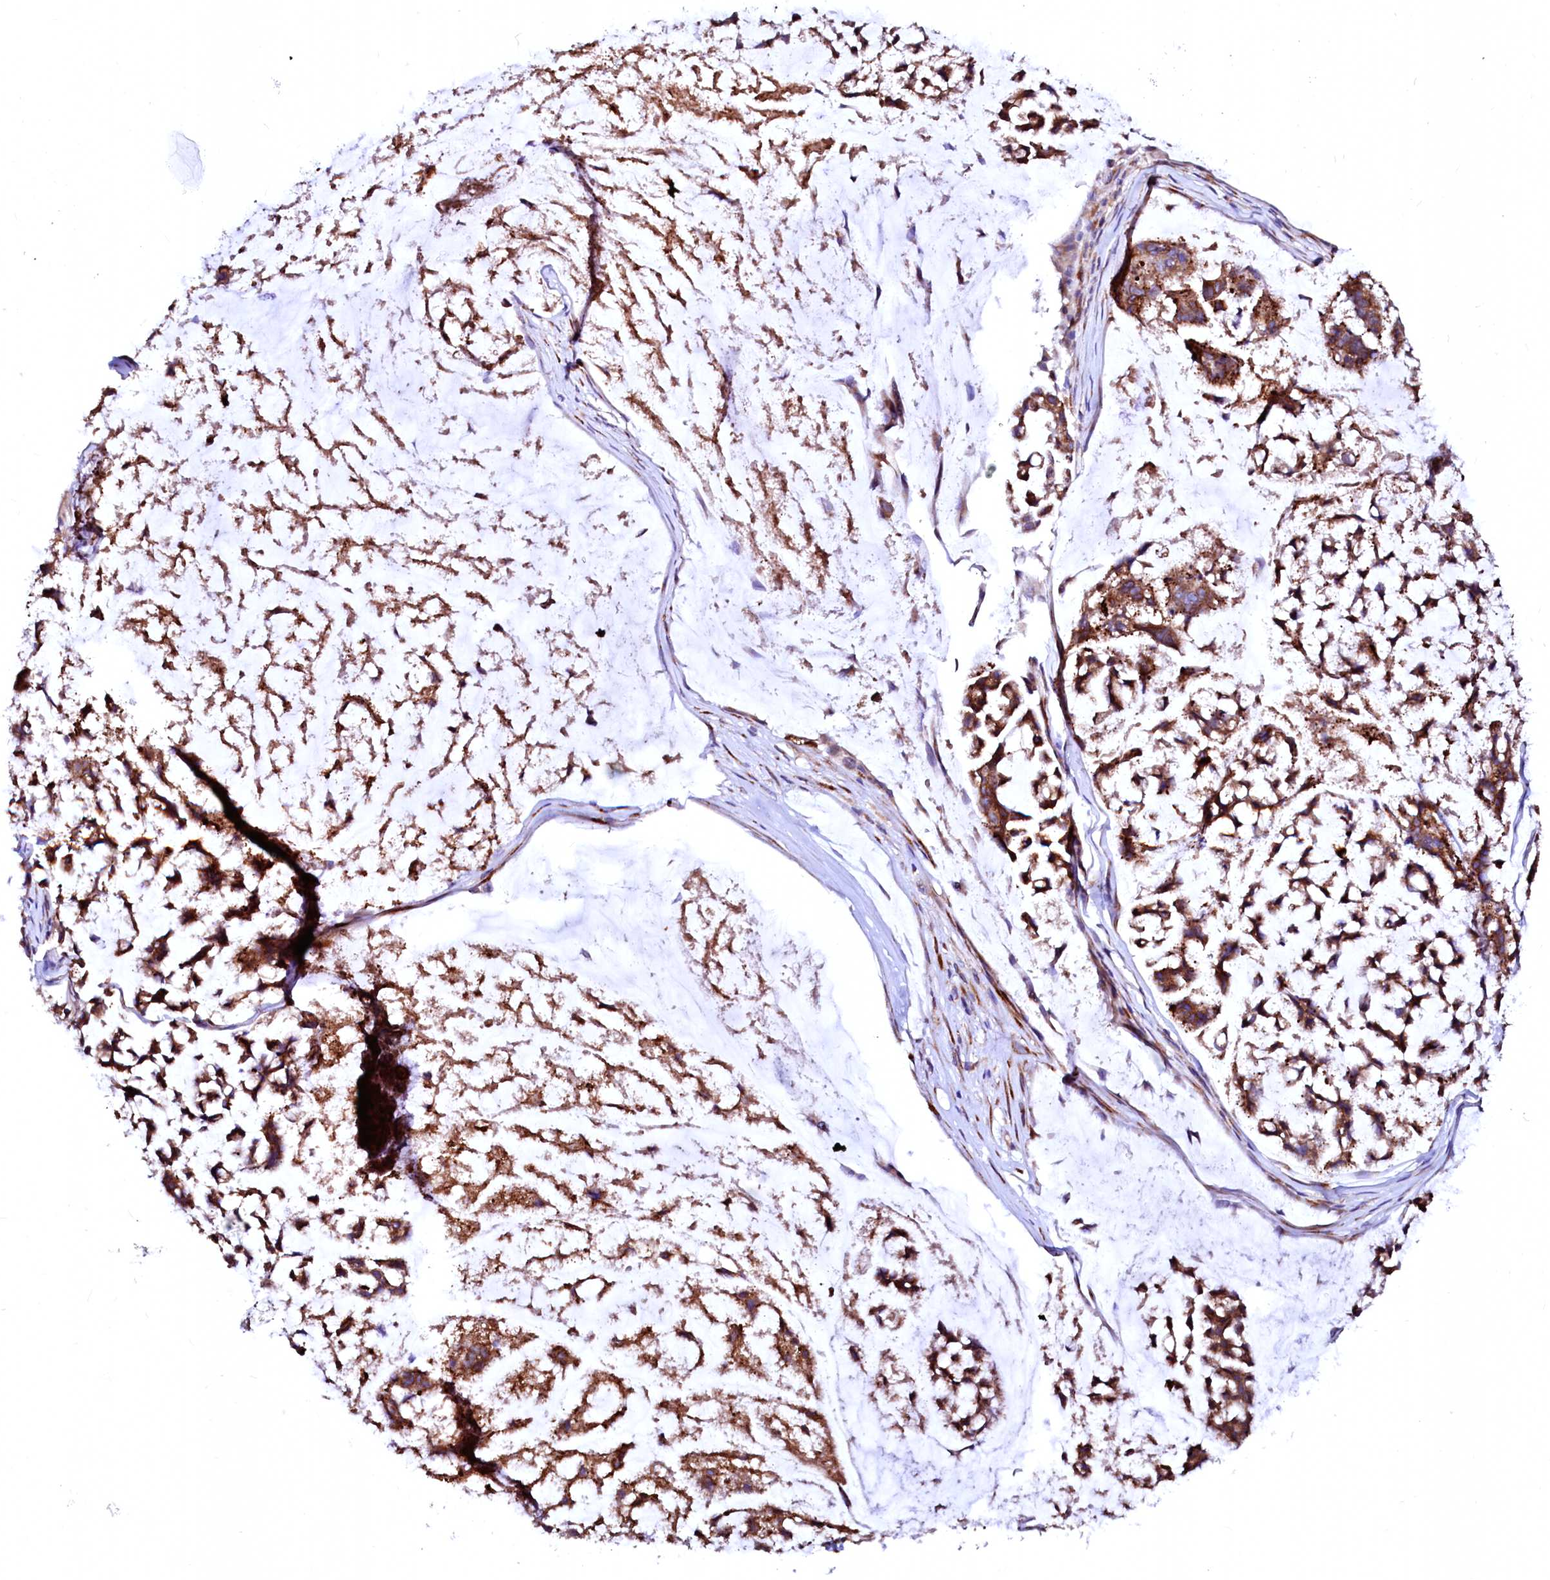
{"staining": {"intensity": "strong", "quantity": ">75%", "location": "cytoplasmic/membranous"}, "tissue": "stomach cancer", "cell_type": "Tumor cells", "image_type": "cancer", "snomed": [{"axis": "morphology", "description": "Adenocarcinoma, NOS"}, {"axis": "topography", "description": "Stomach, lower"}], "caption": "Stomach cancer (adenocarcinoma) was stained to show a protein in brown. There is high levels of strong cytoplasmic/membranous positivity in about >75% of tumor cells. The staining was performed using DAB to visualize the protein expression in brown, while the nuclei were stained in blue with hematoxylin (Magnification: 20x).", "gene": "LMAN1", "patient": {"sex": "male", "age": 67}}